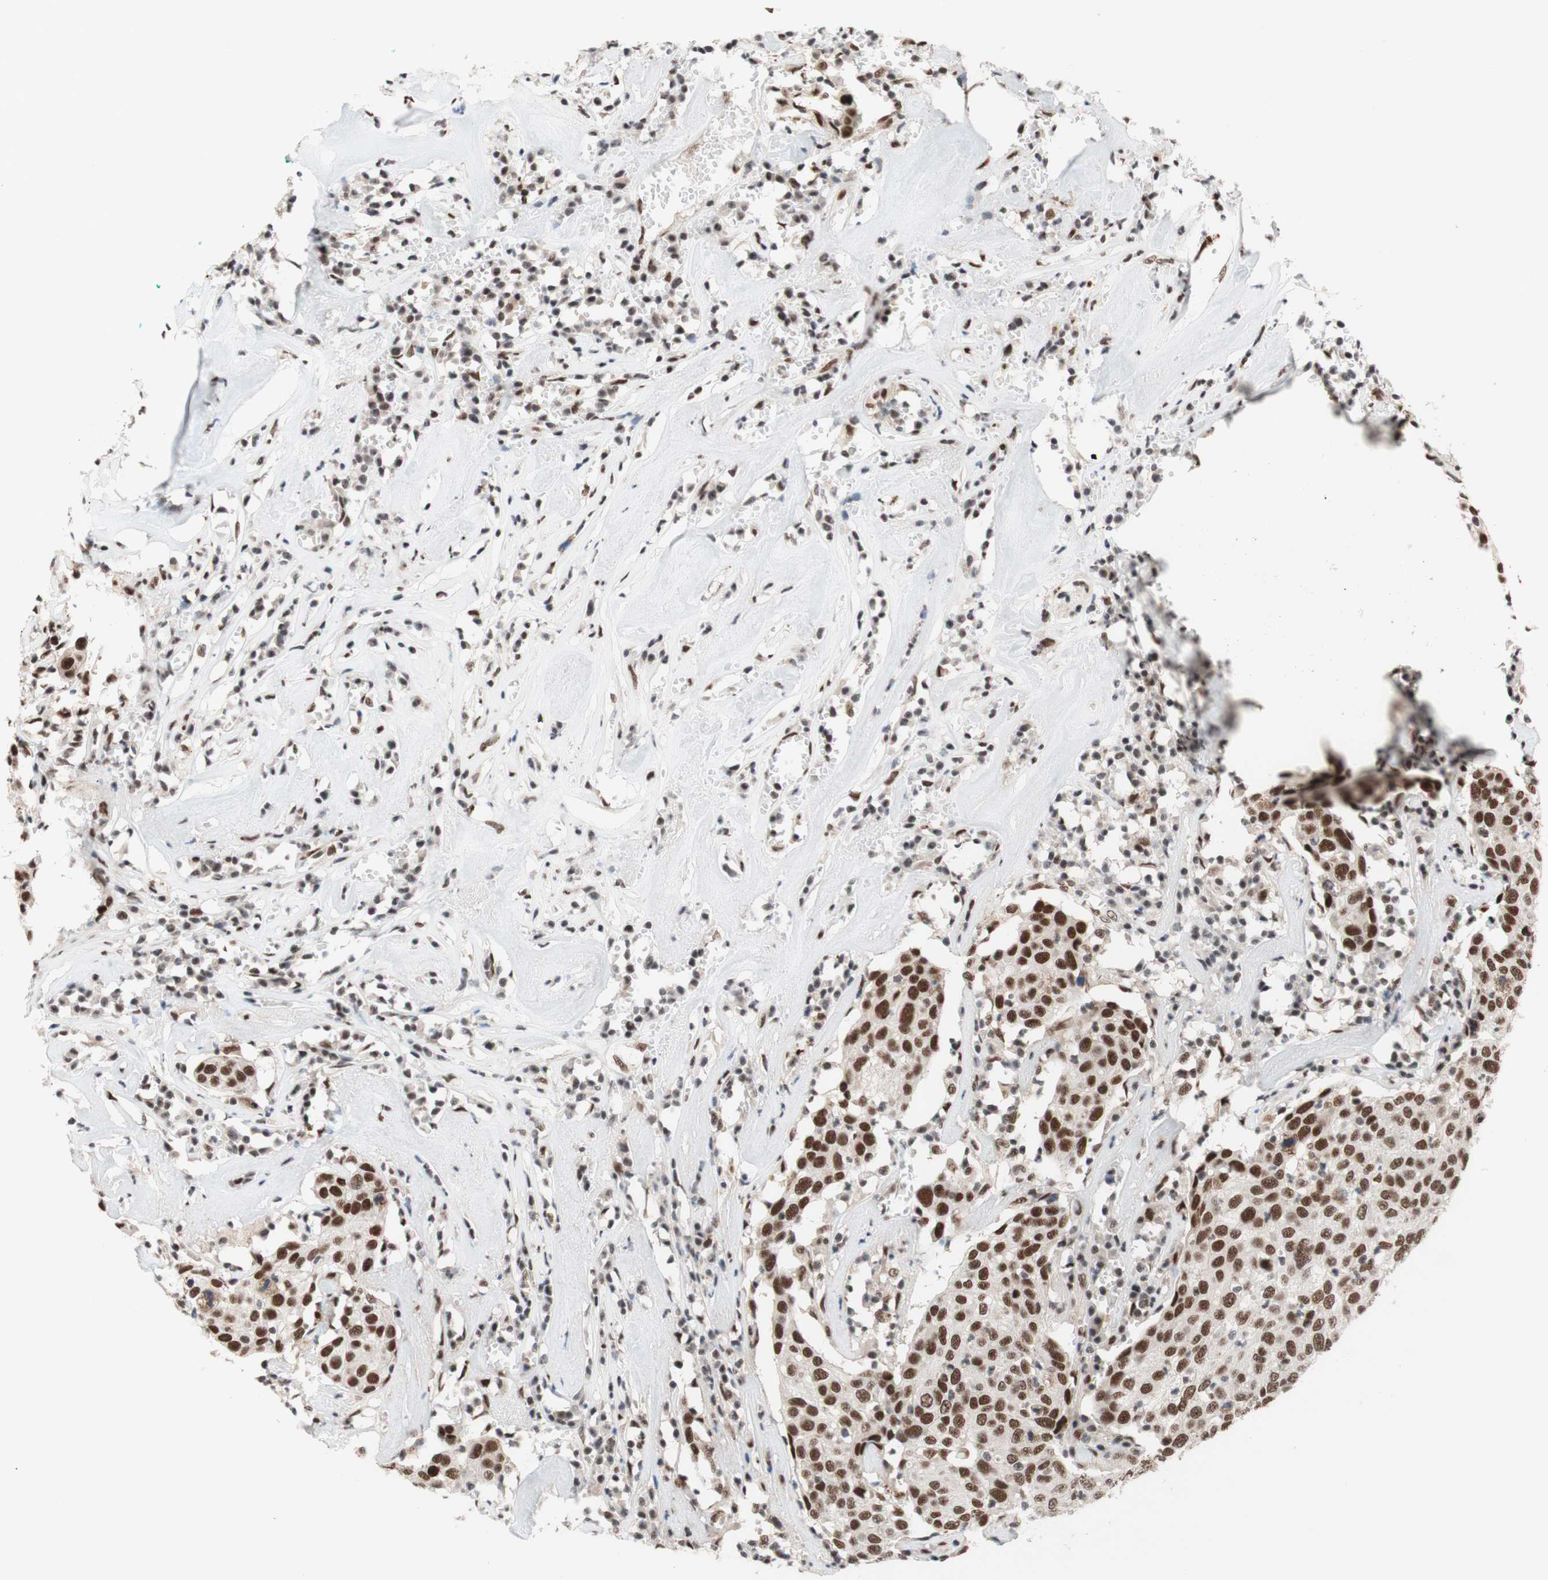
{"staining": {"intensity": "strong", "quantity": ">75%", "location": "nuclear"}, "tissue": "head and neck cancer", "cell_type": "Tumor cells", "image_type": "cancer", "snomed": [{"axis": "morphology", "description": "Adenocarcinoma, NOS"}, {"axis": "topography", "description": "Salivary gland"}, {"axis": "topography", "description": "Head-Neck"}], "caption": "Protein positivity by immunohistochemistry demonstrates strong nuclear expression in about >75% of tumor cells in head and neck cancer.", "gene": "PRPF19", "patient": {"sex": "female", "age": 65}}